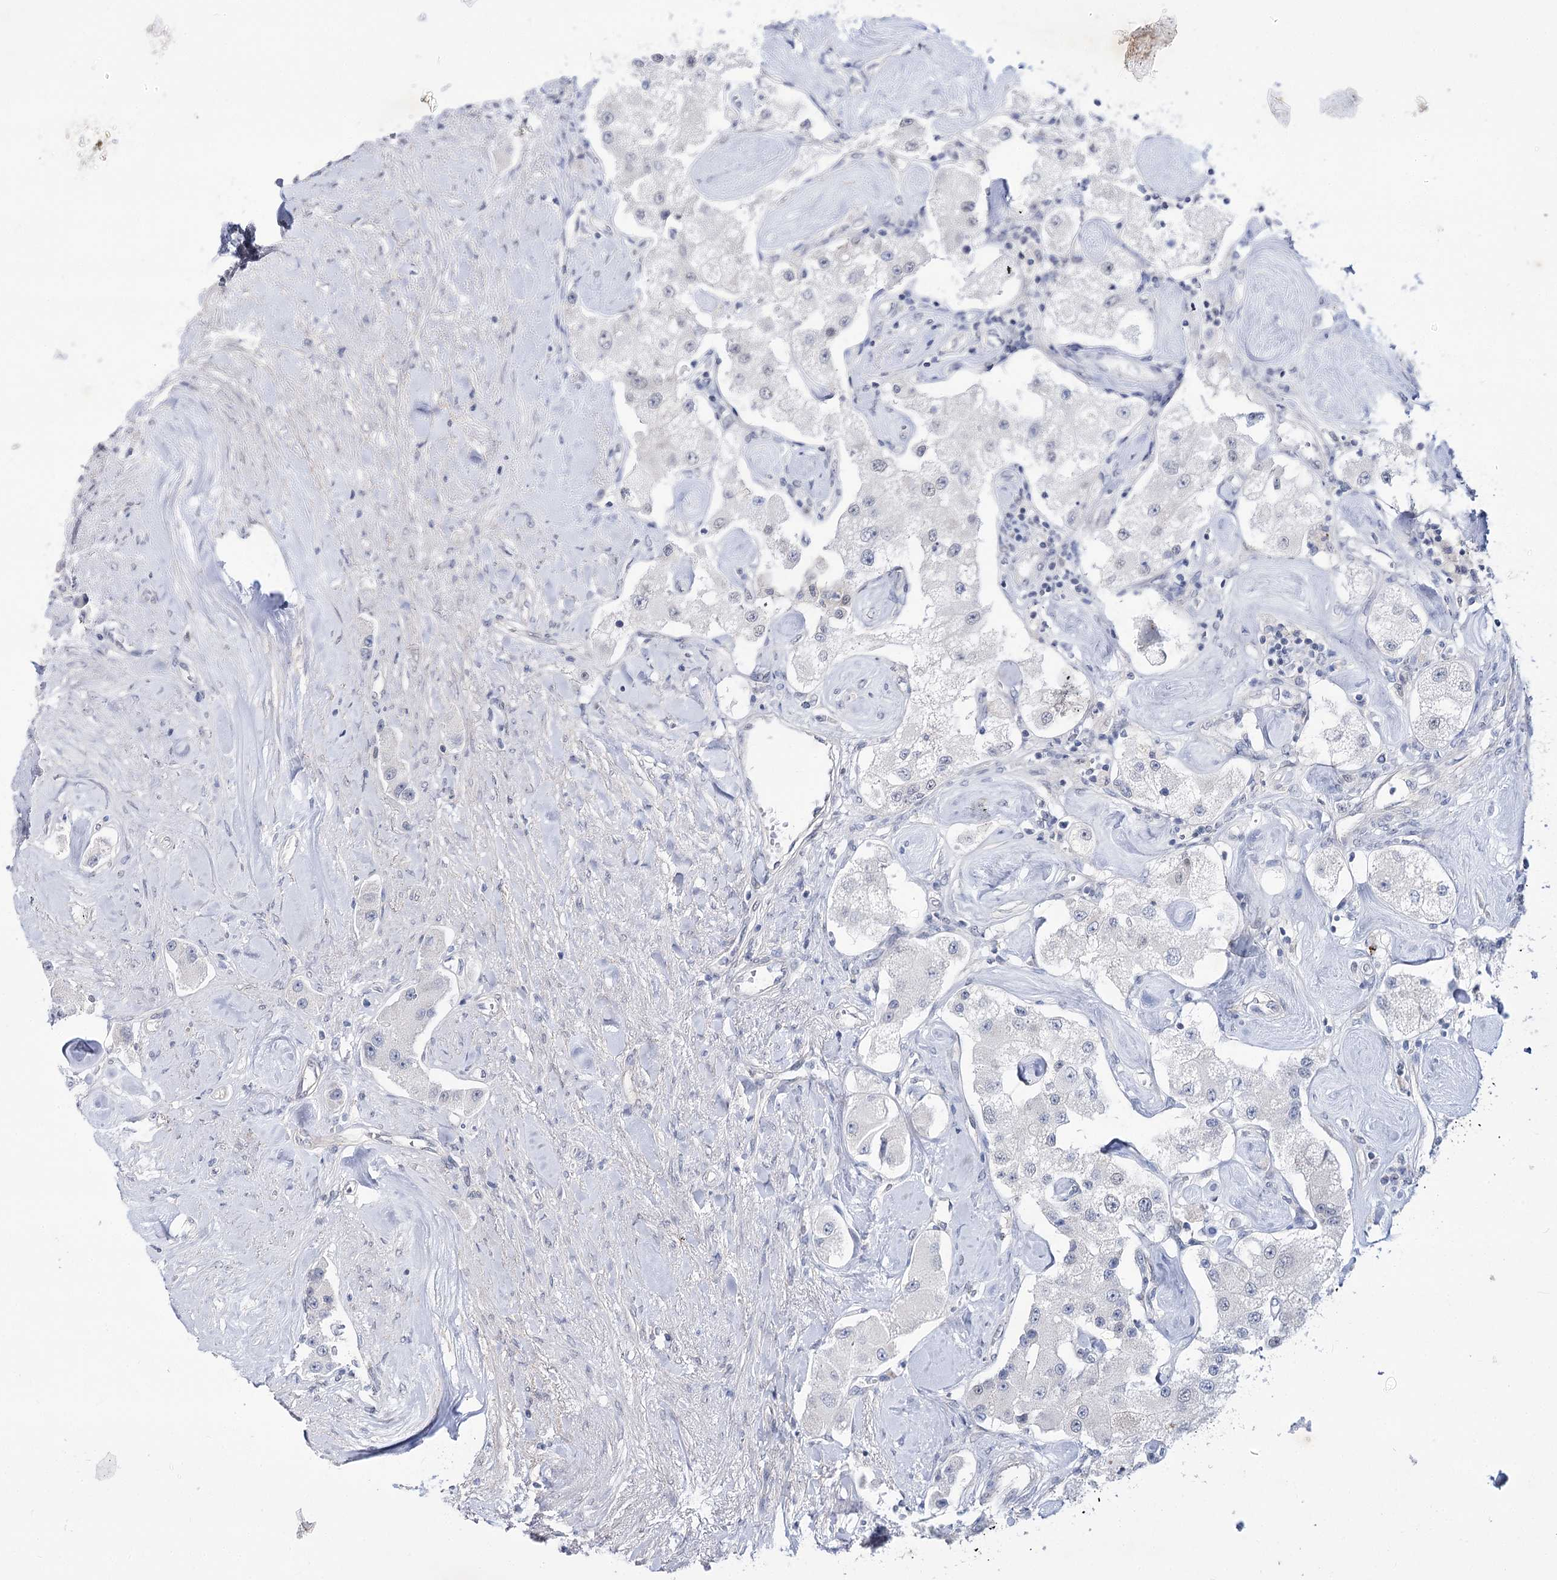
{"staining": {"intensity": "negative", "quantity": "none", "location": "none"}, "tissue": "carcinoid", "cell_type": "Tumor cells", "image_type": "cancer", "snomed": [{"axis": "morphology", "description": "Carcinoid, malignant, NOS"}, {"axis": "topography", "description": "Pancreas"}], "caption": "An immunohistochemistry micrograph of carcinoid is shown. There is no staining in tumor cells of carcinoid.", "gene": "ATP10B", "patient": {"sex": "male", "age": 41}}